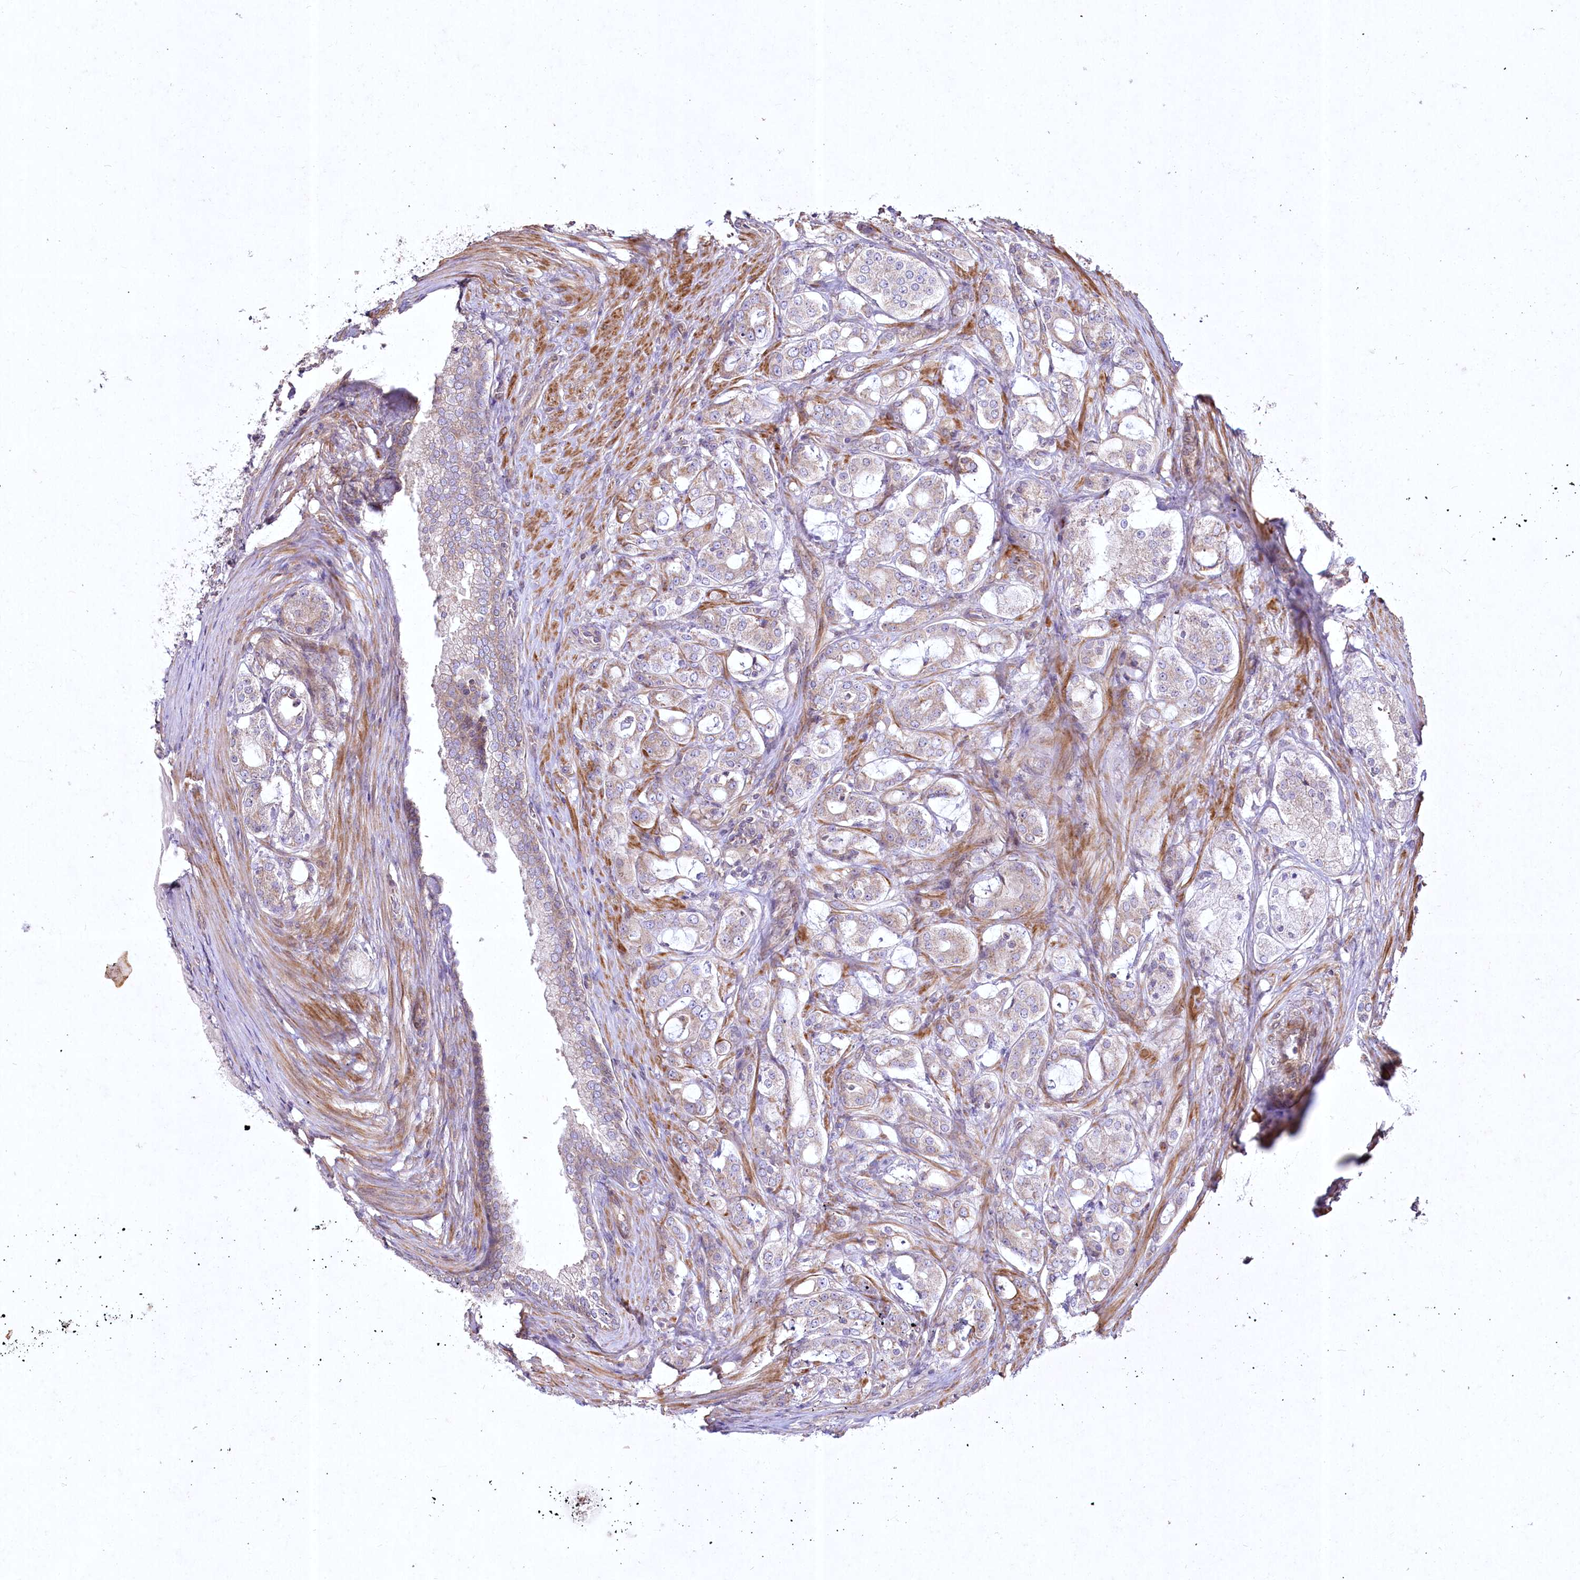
{"staining": {"intensity": "weak", "quantity": "<25%", "location": "cytoplasmic/membranous"}, "tissue": "prostate cancer", "cell_type": "Tumor cells", "image_type": "cancer", "snomed": [{"axis": "morphology", "description": "Adenocarcinoma, High grade"}, {"axis": "topography", "description": "Prostate"}], "caption": "High-grade adenocarcinoma (prostate) was stained to show a protein in brown. There is no significant positivity in tumor cells.", "gene": "SH3TC1", "patient": {"sex": "male", "age": 63}}